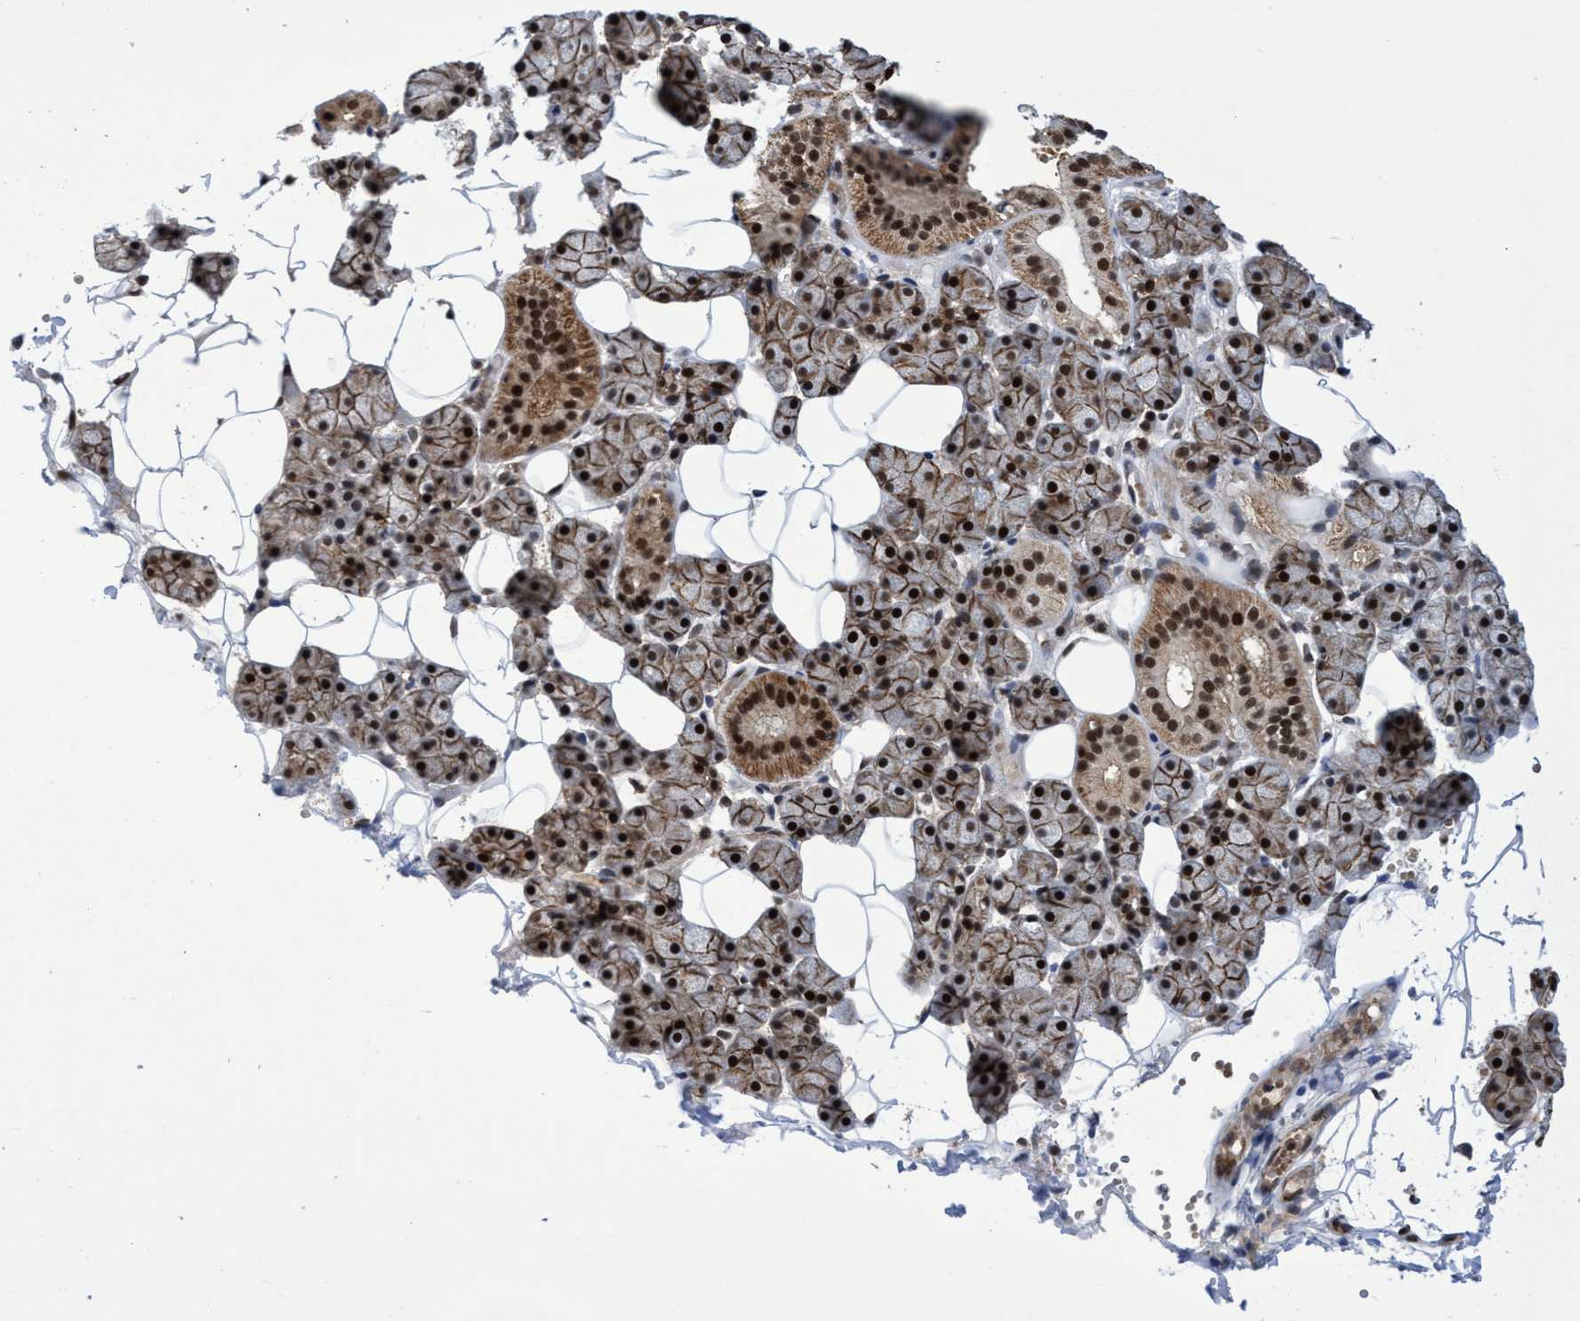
{"staining": {"intensity": "strong", "quantity": ">75%", "location": "cytoplasmic/membranous,nuclear"}, "tissue": "salivary gland", "cell_type": "Glandular cells", "image_type": "normal", "snomed": [{"axis": "morphology", "description": "Normal tissue, NOS"}, {"axis": "topography", "description": "Salivary gland"}], "caption": "Normal salivary gland reveals strong cytoplasmic/membranous,nuclear staining in about >75% of glandular cells The protein is shown in brown color, while the nuclei are stained blue..", "gene": "GTF2F1", "patient": {"sex": "female", "age": 33}}